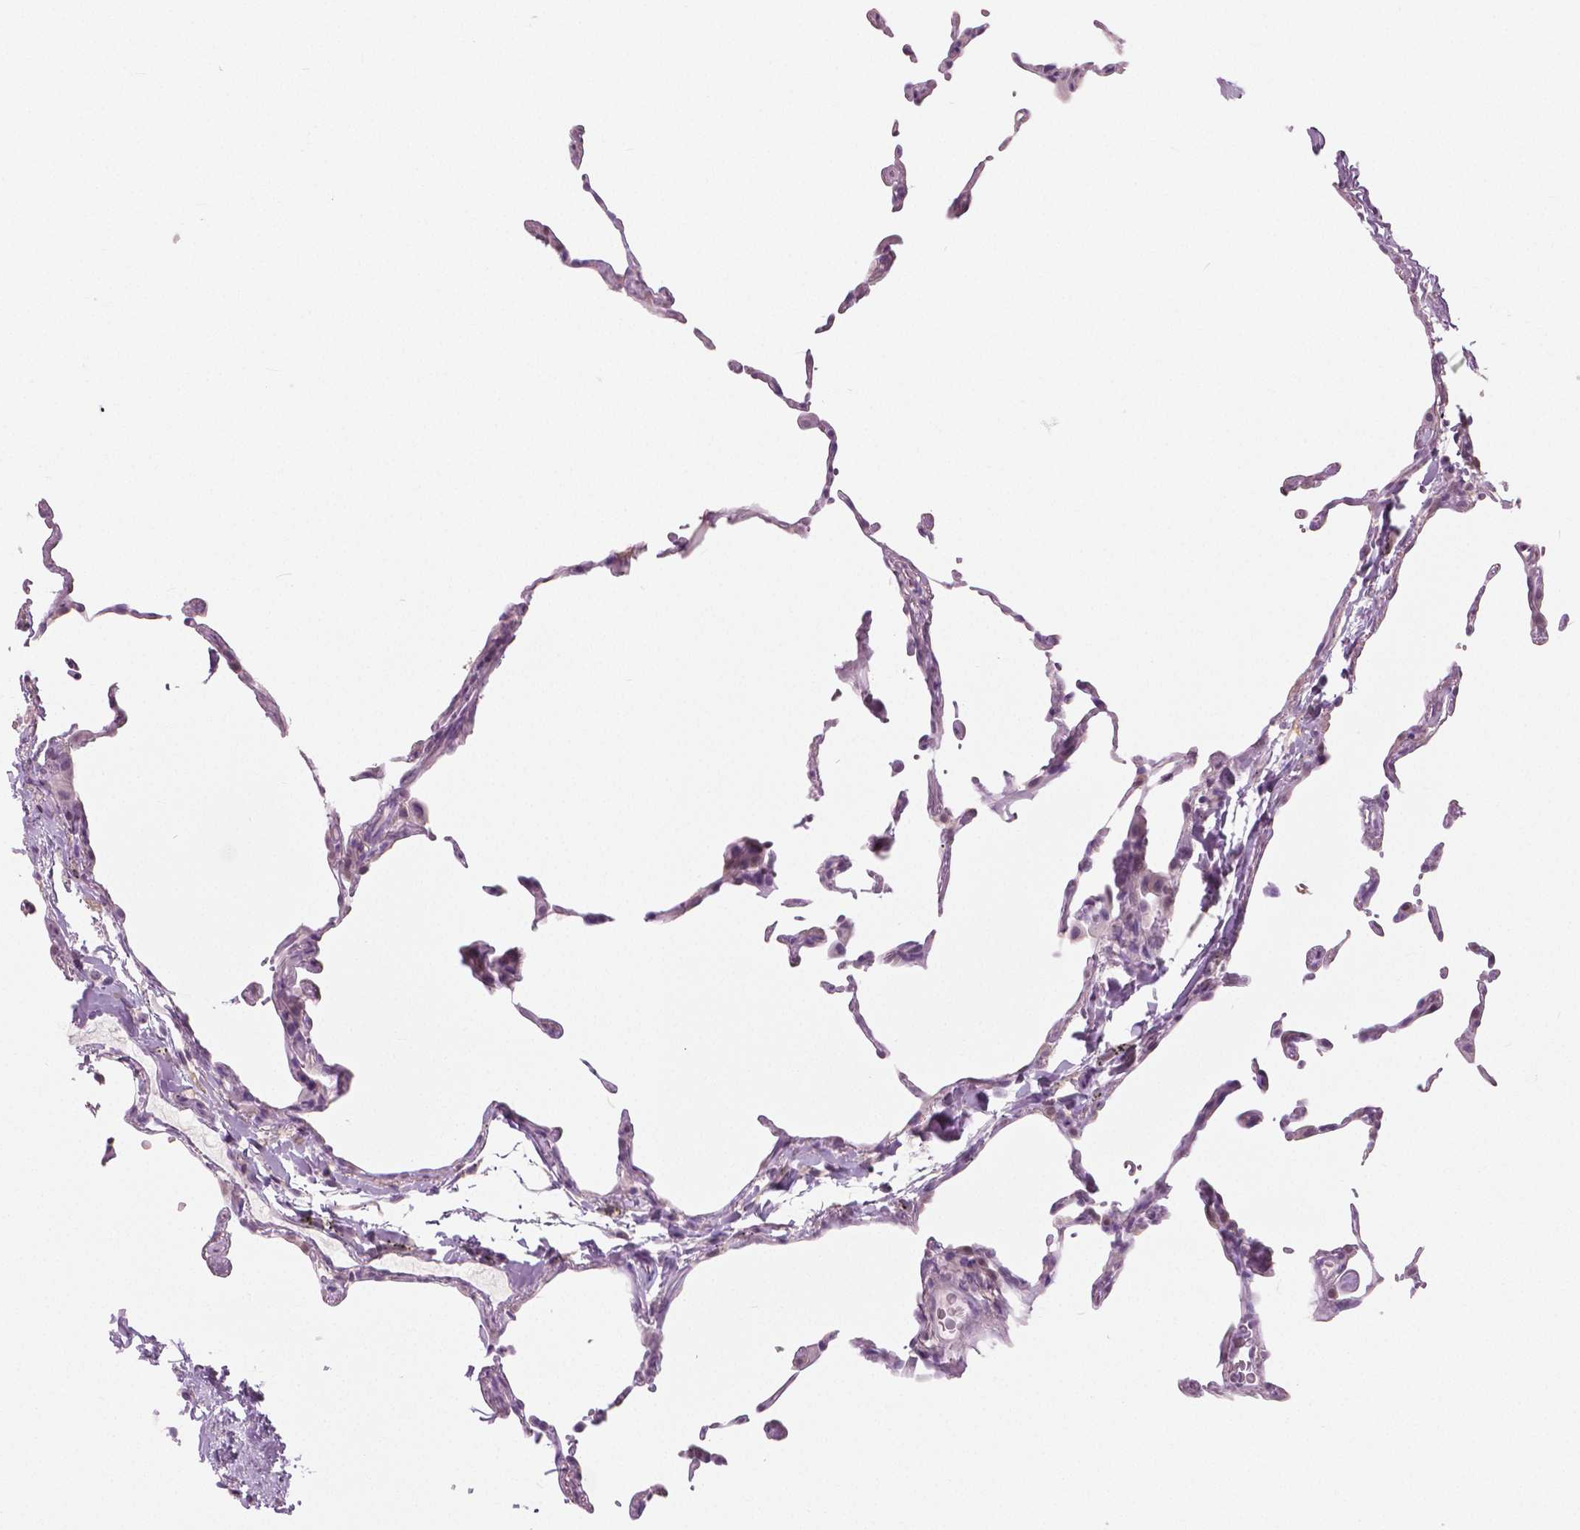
{"staining": {"intensity": "negative", "quantity": "none", "location": "none"}, "tissue": "lung", "cell_type": "Alveolar cells", "image_type": "normal", "snomed": [{"axis": "morphology", "description": "Normal tissue, NOS"}, {"axis": "topography", "description": "Lung"}], "caption": "The photomicrograph displays no significant positivity in alveolar cells of lung.", "gene": "GALM", "patient": {"sex": "female", "age": 57}}